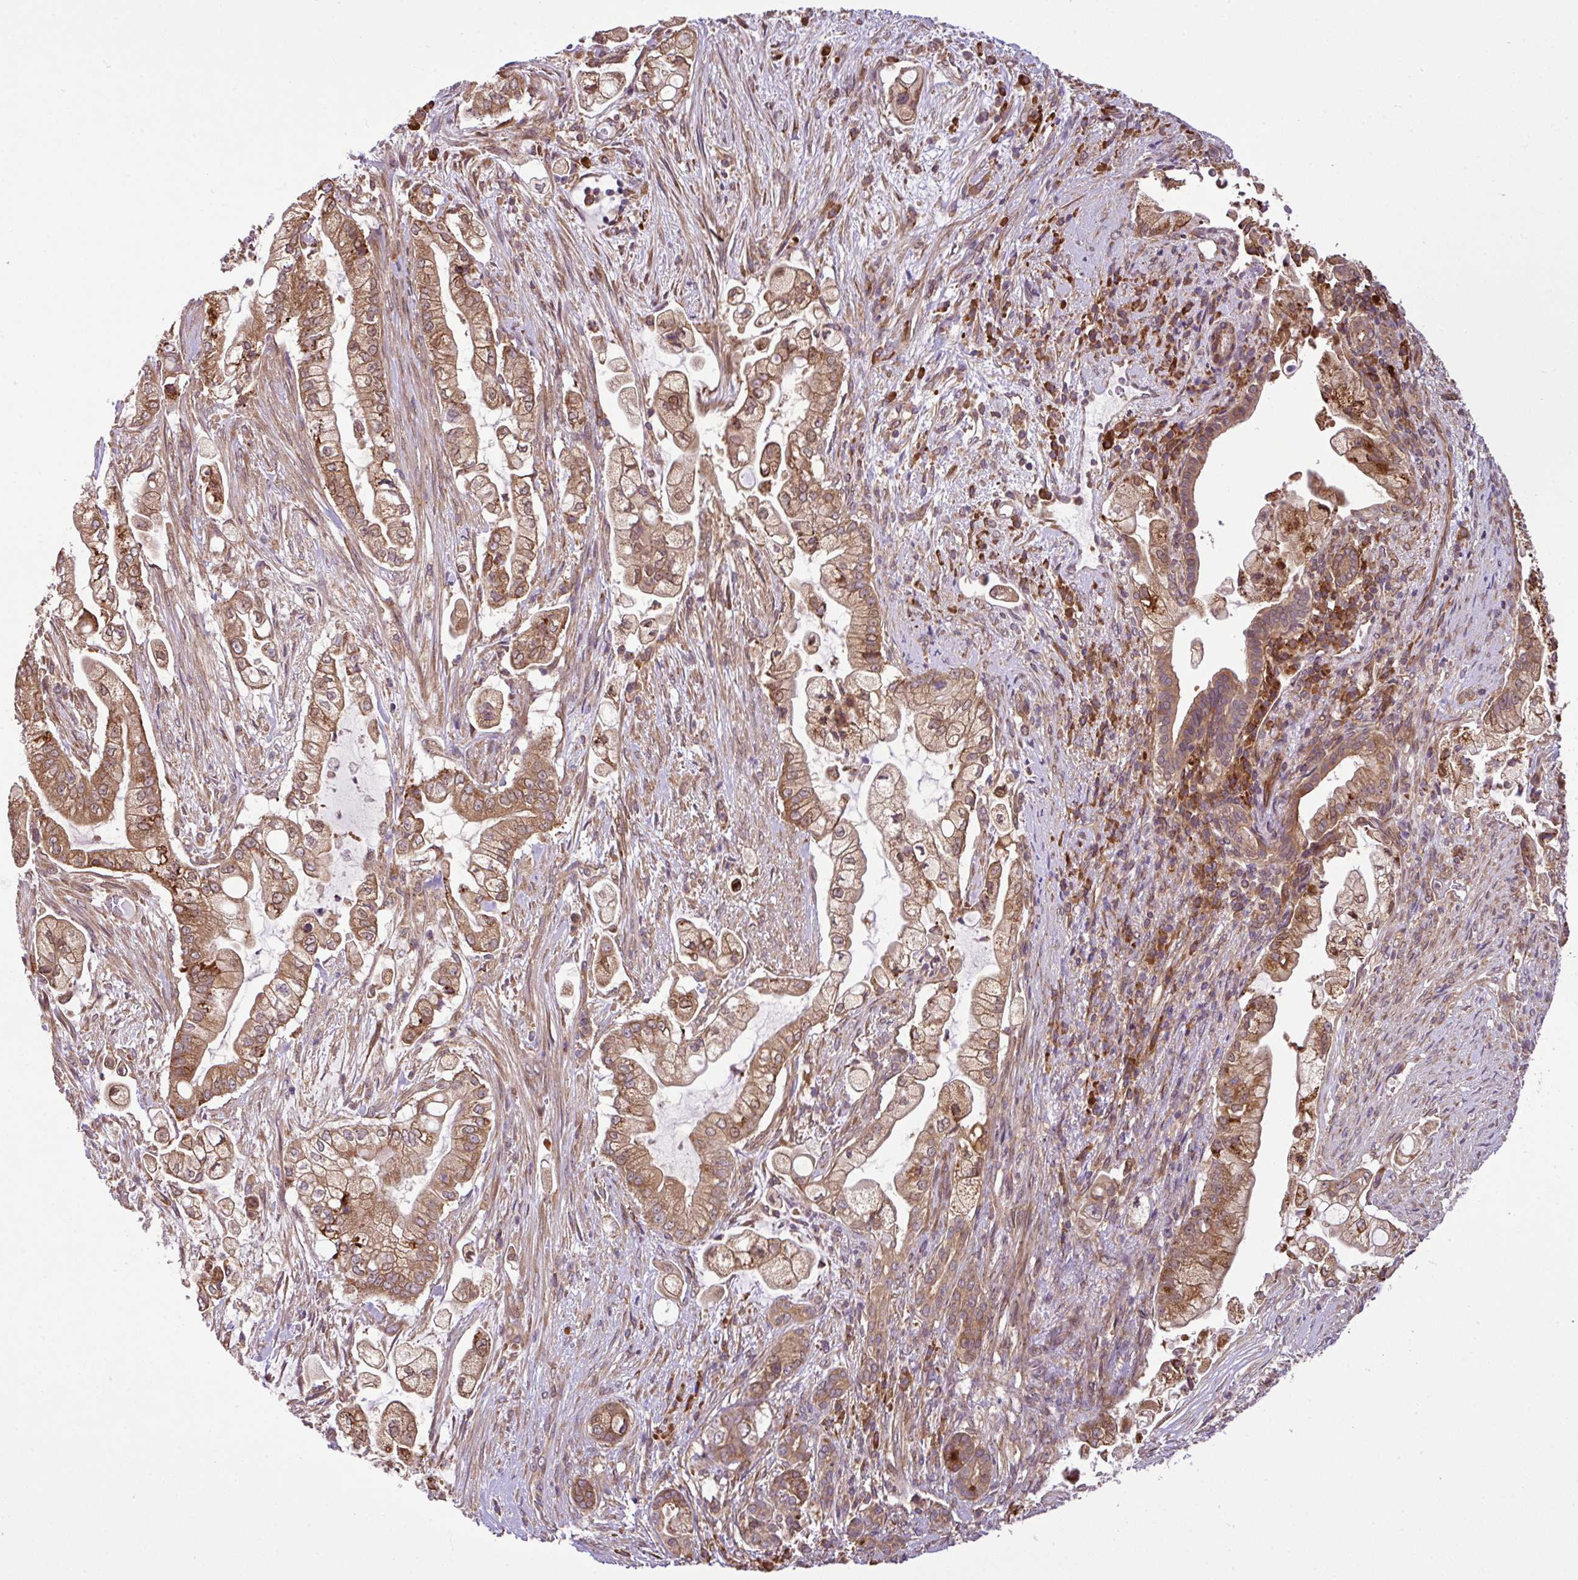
{"staining": {"intensity": "moderate", "quantity": ">75%", "location": "cytoplasmic/membranous,nuclear"}, "tissue": "pancreatic cancer", "cell_type": "Tumor cells", "image_type": "cancer", "snomed": [{"axis": "morphology", "description": "Adenocarcinoma, NOS"}, {"axis": "topography", "description": "Pancreas"}], "caption": "Immunohistochemical staining of human pancreatic cancer exhibits medium levels of moderate cytoplasmic/membranous and nuclear protein staining in approximately >75% of tumor cells. (IHC, brightfield microscopy, high magnification).", "gene": "DLGAP4", "patient": {"sex": "female", "age": 69}}